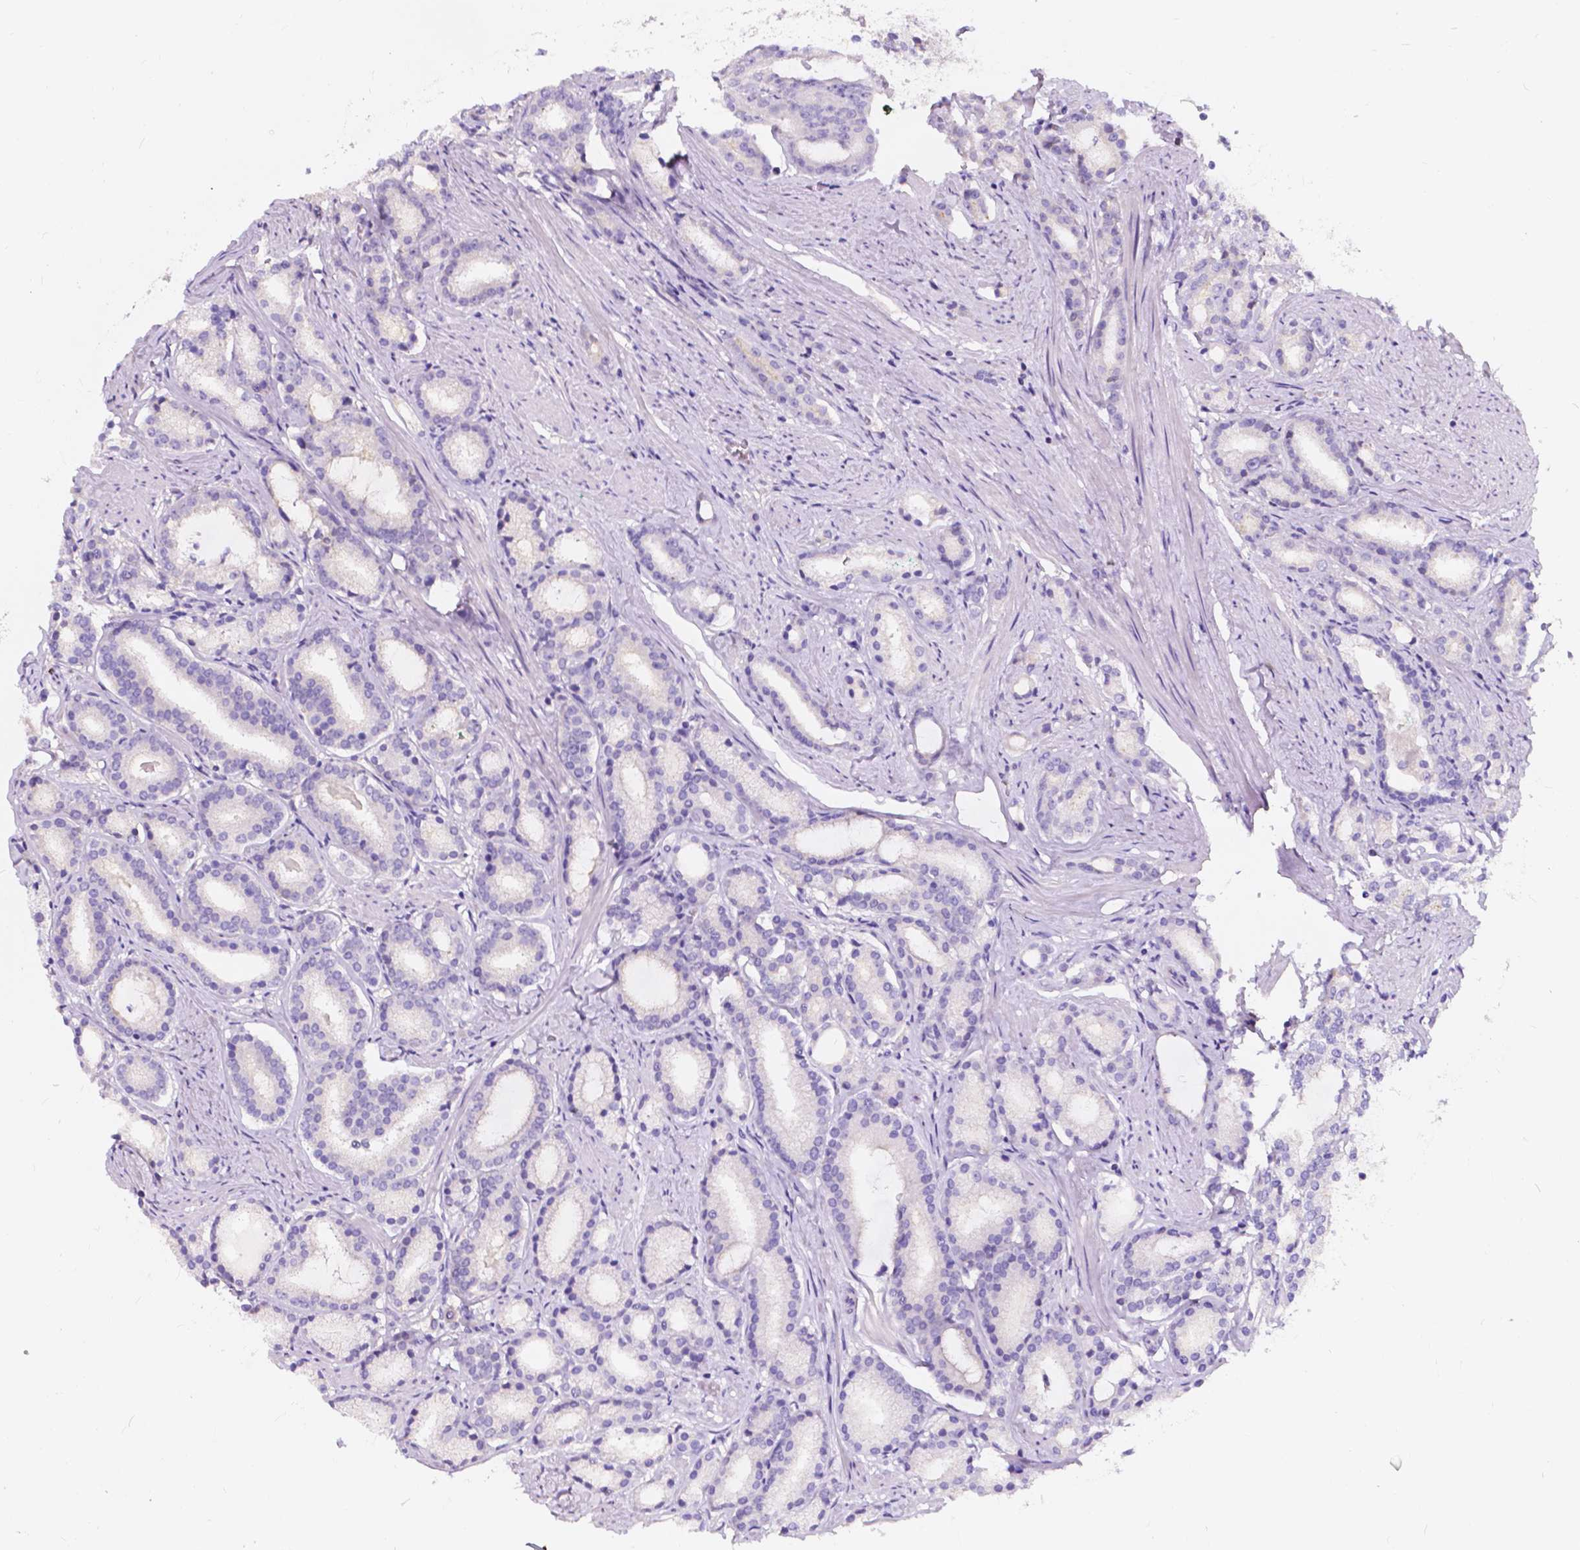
{"staining": {"intensity": "negative", "quantity": "none", "location": "none"}, "tissue": "prostate cancer", "cell_type": "Tumor cells", "image_type": "cancer", "snomed": [{"axis": "morphology", "description": "Adenocarcinoma, High grade"}, {"axis": "topography", "description": "Prostate"}], "caption": "An IHC histopathology image of prostate cancer is shown. There is no staining in tumor cells of prostate cancer.", "gene": "CLSTN2", "patient": {"sex": "male", "age": 63}}